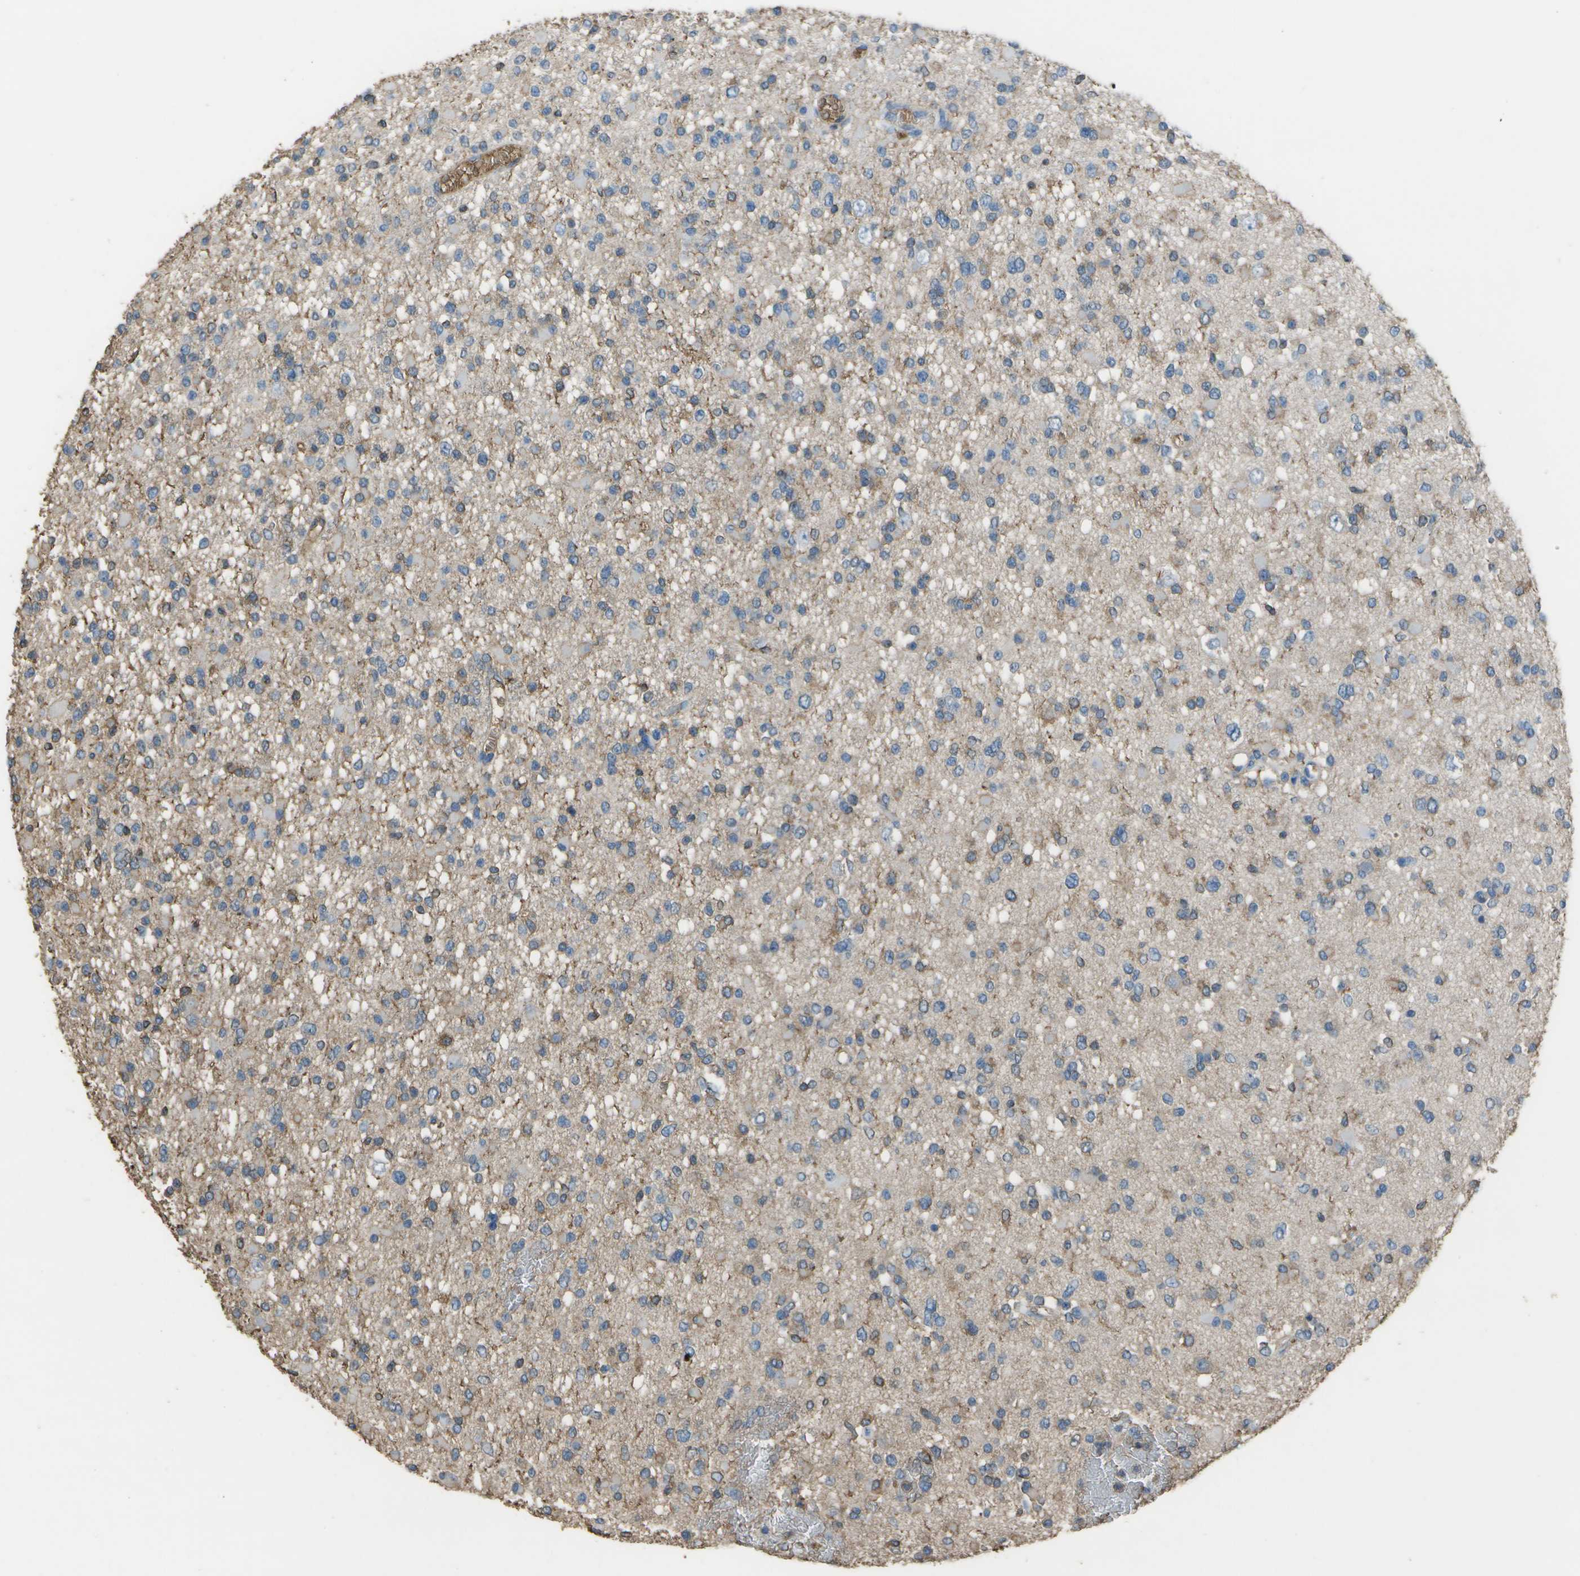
{"staining": {"intensity": "weak", "quantity": "<25%", "location": "cytoplasmic/membranous"}, "tissue": "glioma", "cell_type": "Tumor cells", "image_type": "cancer", "snomed": [{"axis": "morphology", "description": "Glioma, malignant, Low grade"}, {"axis": "topography", "description": "Brain"}], "caption": "This micrograph is of glioma stained with IHC to label a protein in brown with the nuclei are counter-stained blue. There is no expression in tumor cells.", "gene": "CYP4F11", "patient": {"sex": "female", "age": 22}}